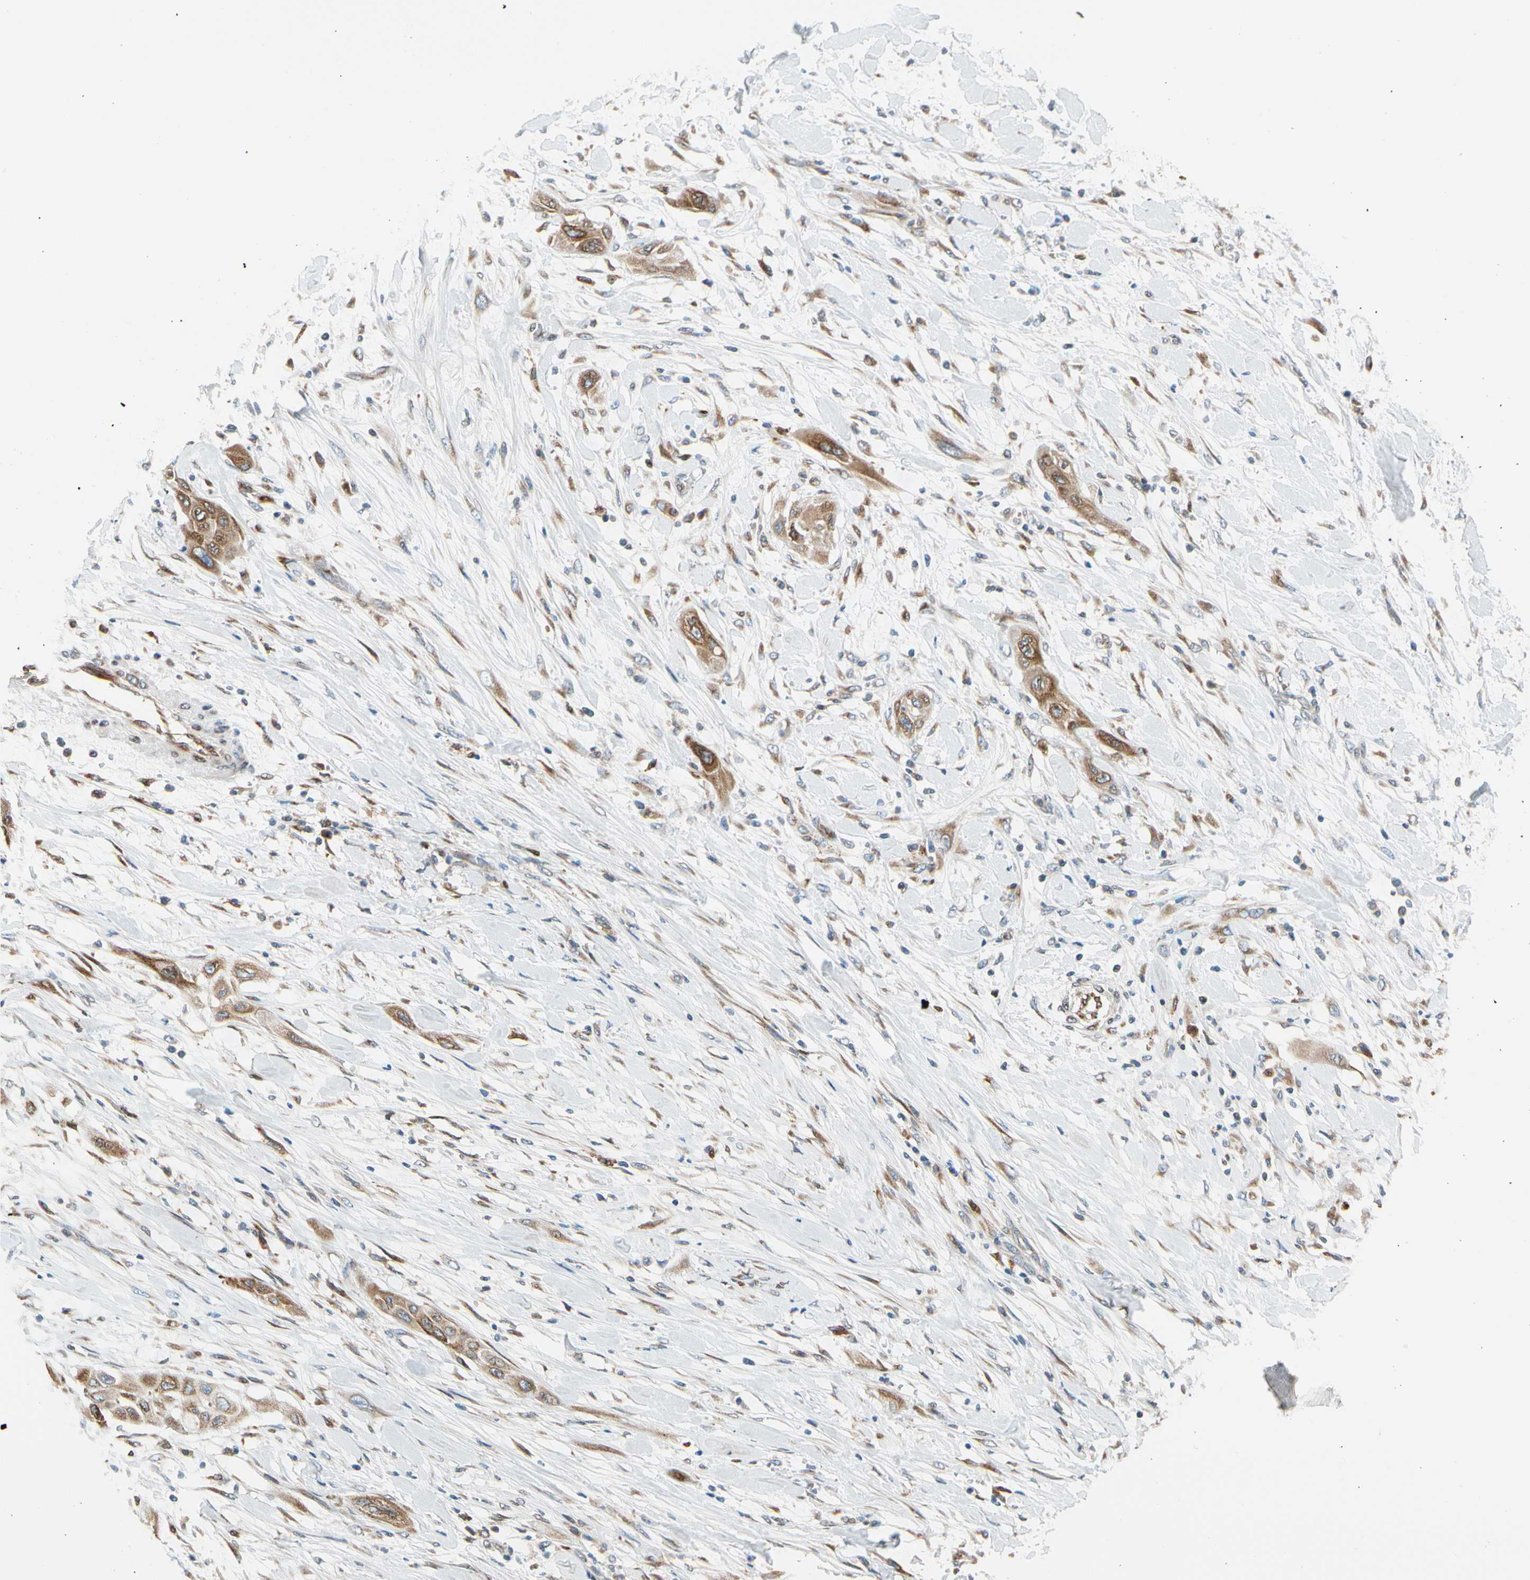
{"staining": {"intensity": "moderate", "quantity": ">75%", "location": "cytoplasmic/membranous"}, "tissue": "lung cancer", "cell_type": "Tumor cells", "image_type": "cancer", "snomed": [{"axis": "morphology", "description": "Squamous cell carcinoma, NOS"}, {"axis": "topography", "description": "Lung"}], "caption": "IHC staining of squamous cell carcinoma (lung), which exhibits medium levels of moderate cytoplasmic/membranous positivity in approximately >75% of tumor cells indicating moderate cytoplasmic/membranous protein expression. The staining was performed using DAB (3,3'-diaminobenzidine) (brown) for protein detection and nuclei were counterstained in hematoxylin (blue).", "gene": "NUCB1", "patient": {"sex": "female", "age": 47}}